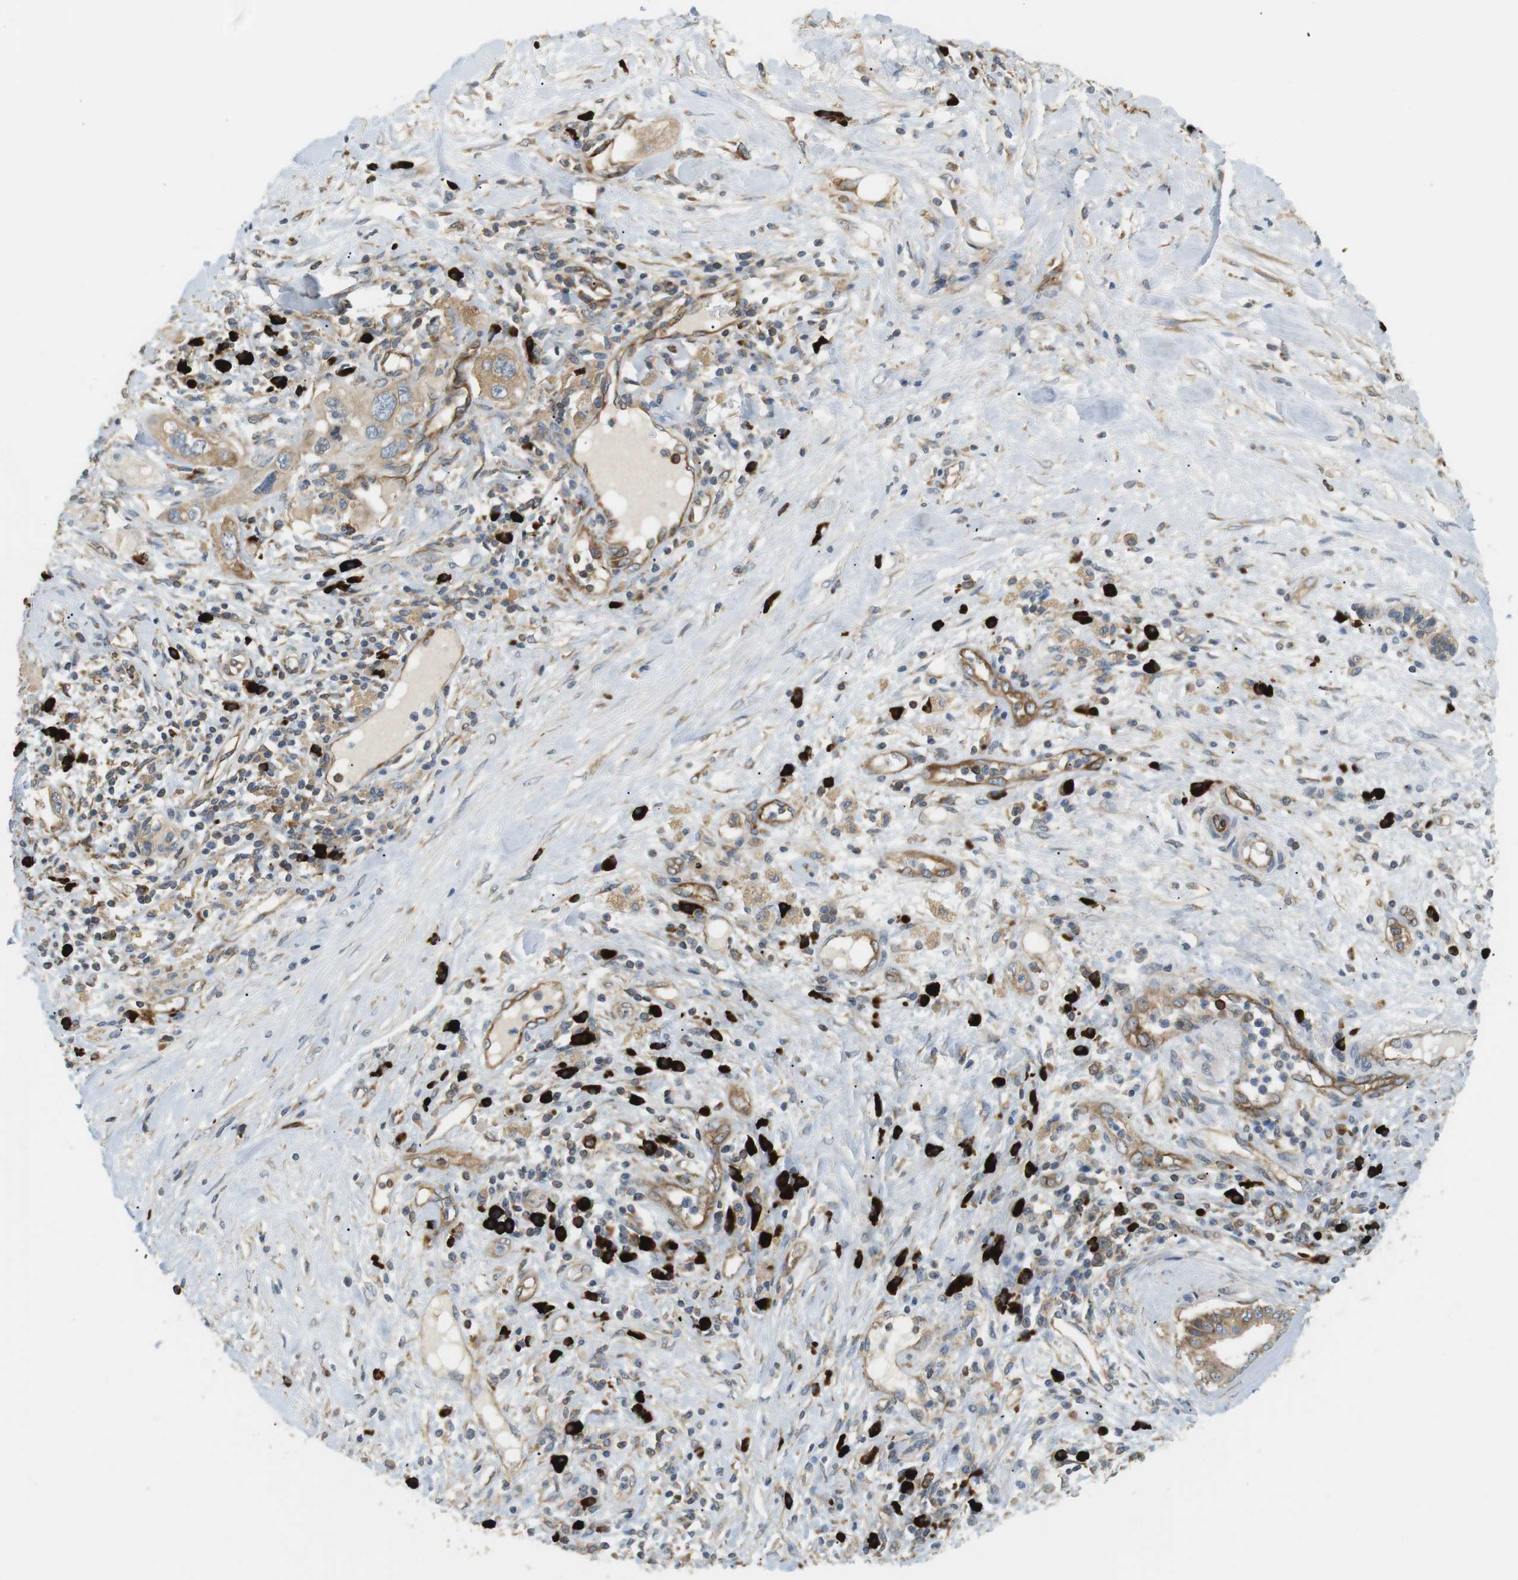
{"staining": {"intensity": "weak", "quantity": ">75%", "location": "cytoplasmic/membranous"}, "tissue": "pancreatic cancer", "cell_type": "Tumor cells", "image_type": "cancer", "snomed": [{"axis": "morphology", "description": "Adenocarcinoma, NOS"}, {"axis": "topography", "description": "Pancreas"}], "caption": "Tumor cells reveal weak cytoplasmic/membranous positivity in about >75% of cells in pancreatic cancer (adenocarcinoma).", "gene": "TMEM200A", "patient": {"sex": "female", "age": 56}}